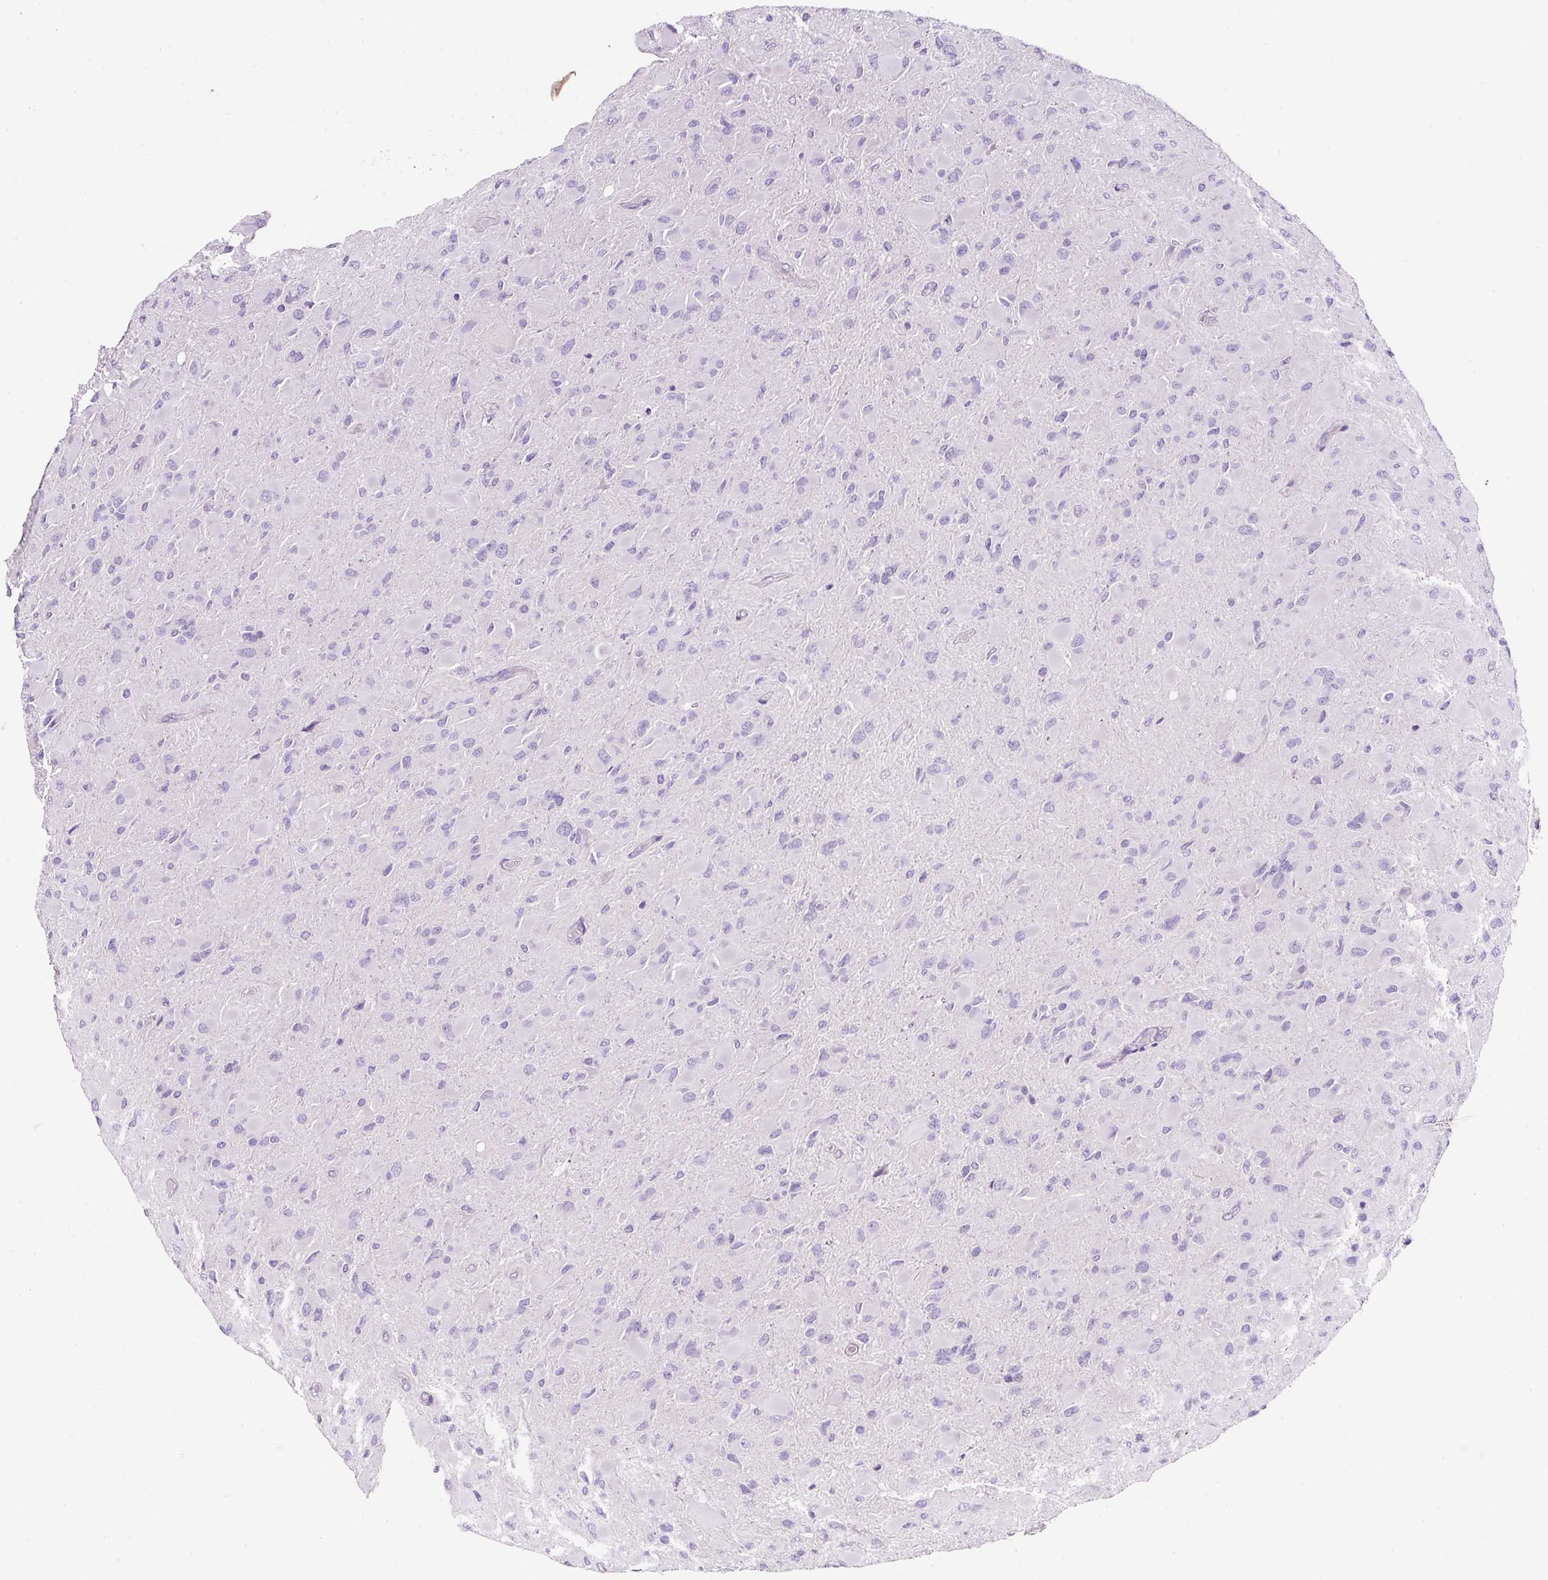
{"staining": {"intensity": "negative", "quantity": "none", "location": "none"}, "tissue": "glioma", "cell_type": "Tumor cells", "image_type": "cancer", "snomed": [{"axis": "morphology", "description": "Glioma, malignant, High grade"}, {"axis": "topography", "description": "Cerebral cortex"}], "caption": "Micrograph shows no significant protein staining in tumor cells of malignant high-grade glioma. (Brightfield microscopy of DAB (3,3'-diaminobenzidine) immunohistochemistry (IHC) at high magnification).", "gene": "OR14A2", "patient": {"sex": "female", "age": 36}}